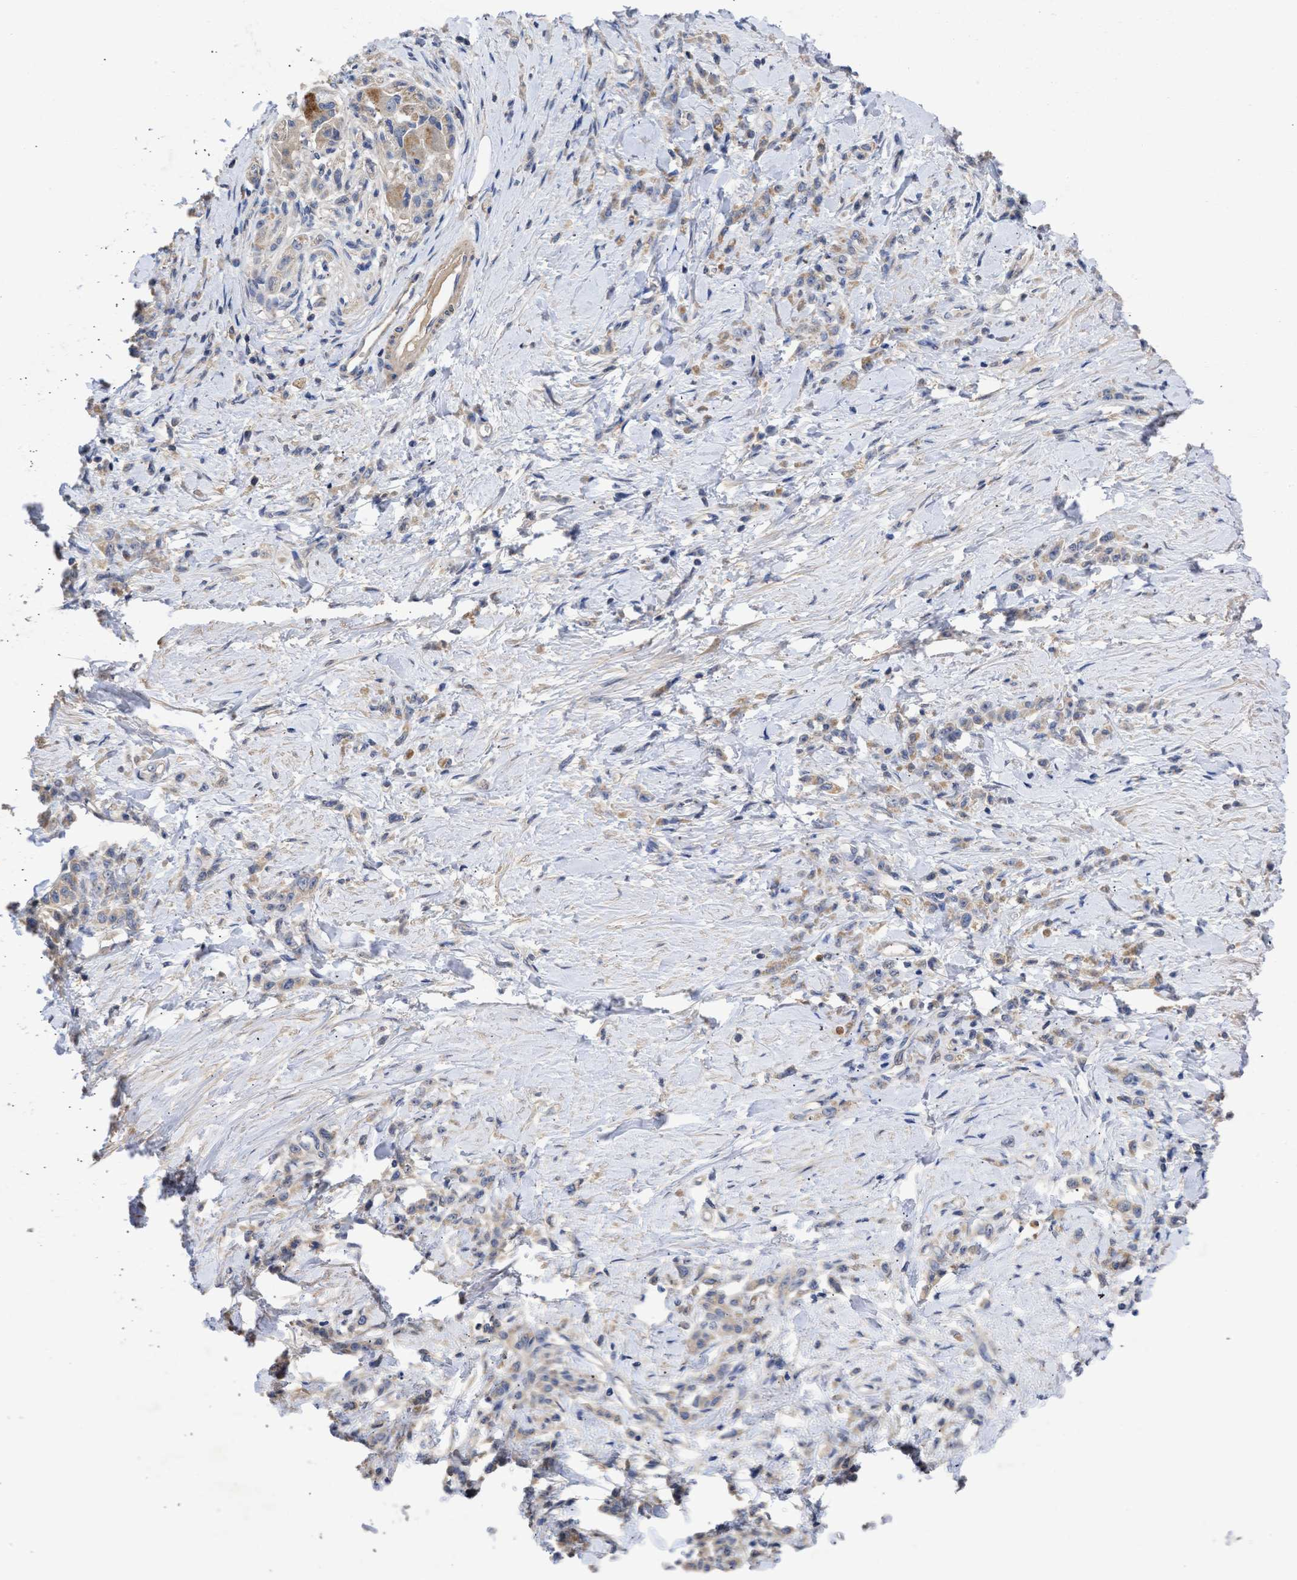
{"staining": {"intensity": "weak", "quantity": "<25%", "location": "cytoplasmic/membranous"}, "tissue": "stomach cancer", "cell_type": "Tumor cells", "image_type": "cancer", "snomed": [{"axis": "morphology", "description": "Normal tissue, NOS"}, {"axis": "morphology", "description": "Adenocarcinoma, NOS"}, {"axis": "topography", "description": "Stomach"}], "caption": "Immunohistochemistry histopathology image of stomach adenocarcinoma stained for a protein (brown), which reveals no expression in tumor cells.", "gene": "ARHGEF4", "patient": {"sex": "male", "age": 82}}